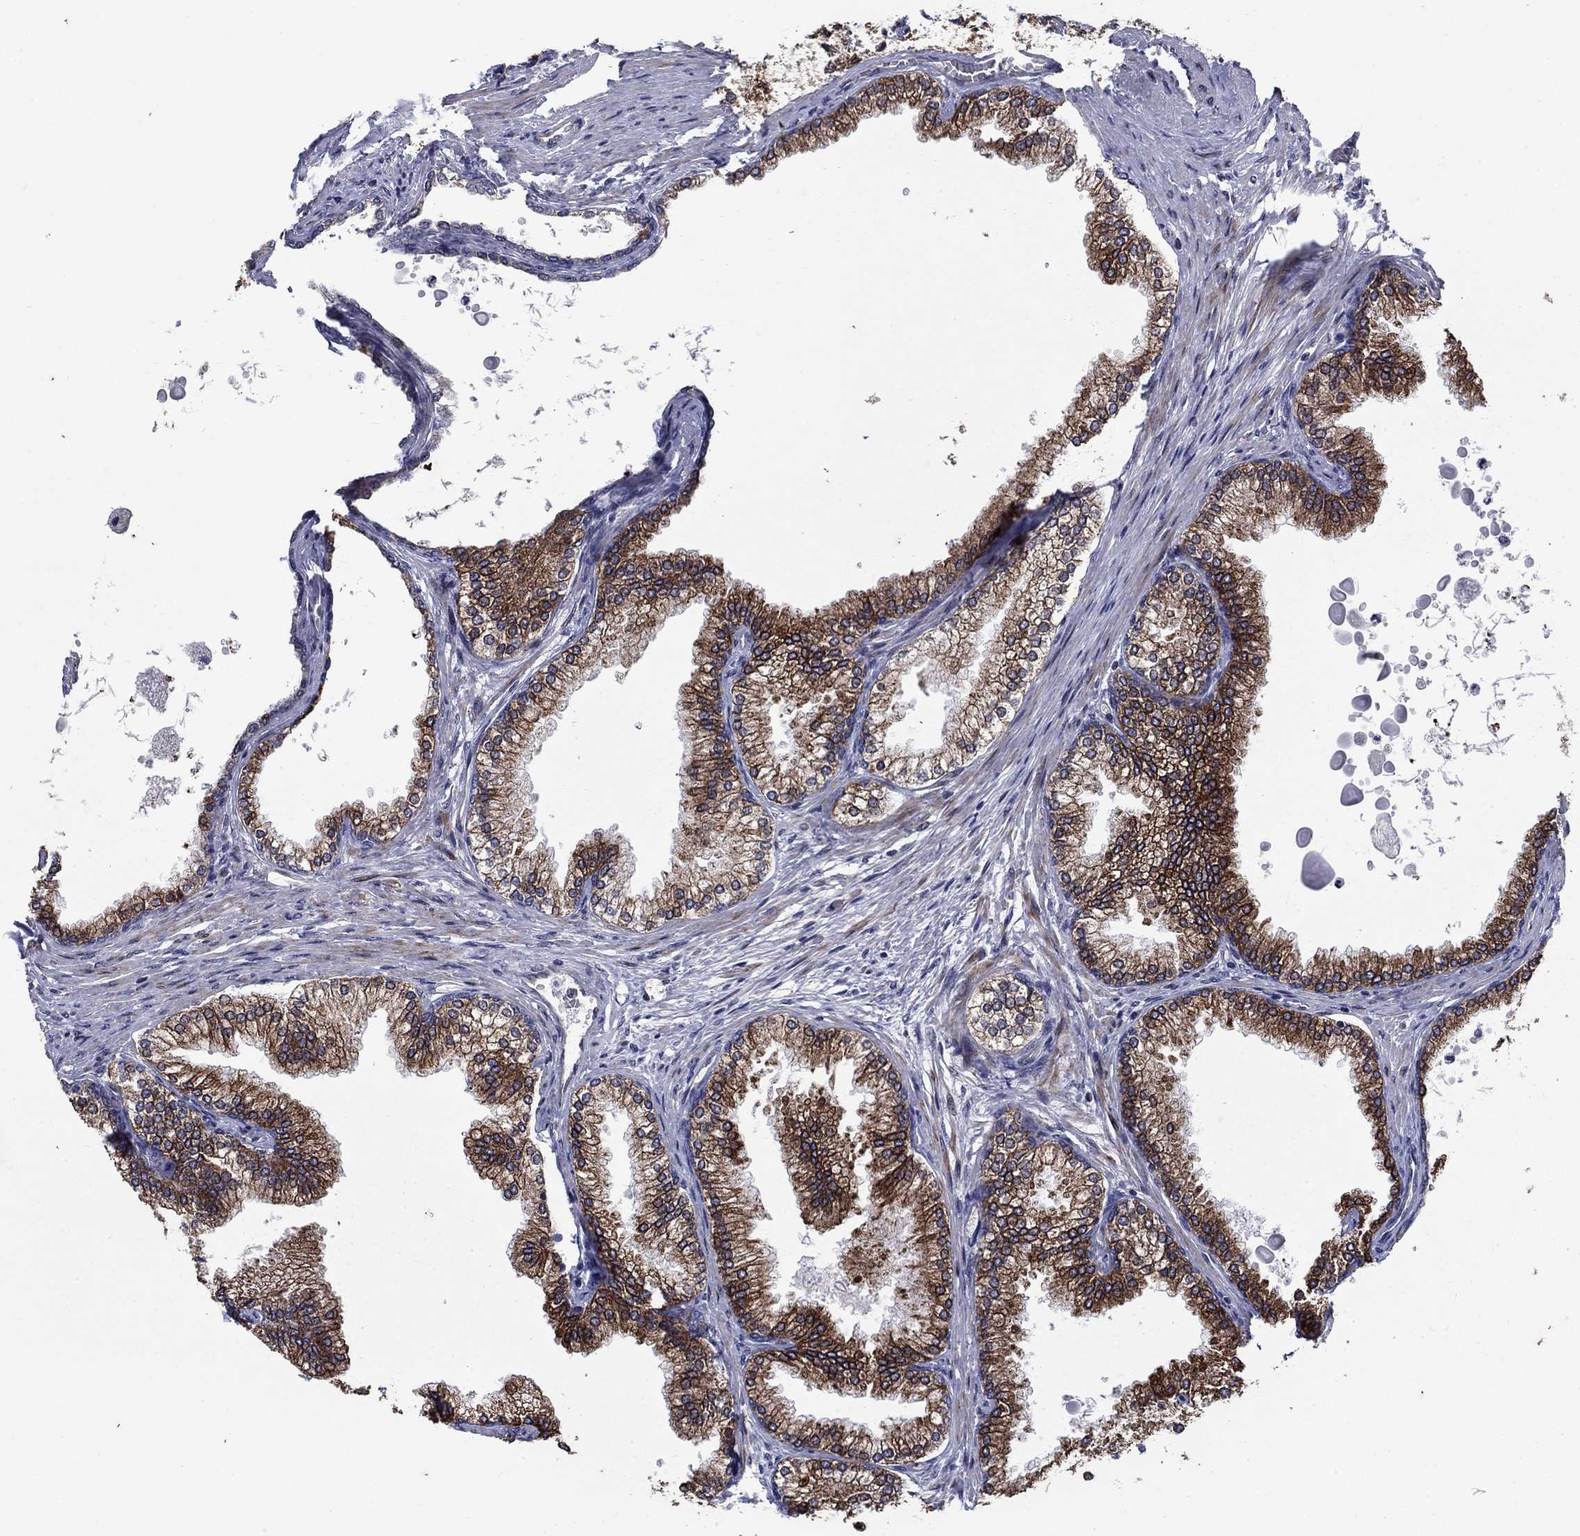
{"staining": {"intensity": "strong", "quantity": ">75%", "location": "cytoplasmic/membranous"}, "tissue": "prostate", "cell_type": "Glandular cells", "image_type": "normal", "snomed": [{"axis": "morphology", "description": "Normal tissue, NOS"}, {"axis": "topography", "description": "Prostate"}], "caption": "A brown stain labels strong cytoplasmic/membranous positivity of a protein in glandular cells of normal prostate.", "gene": "DHRS7", "patient": {"sex": "male", "age": 72}}